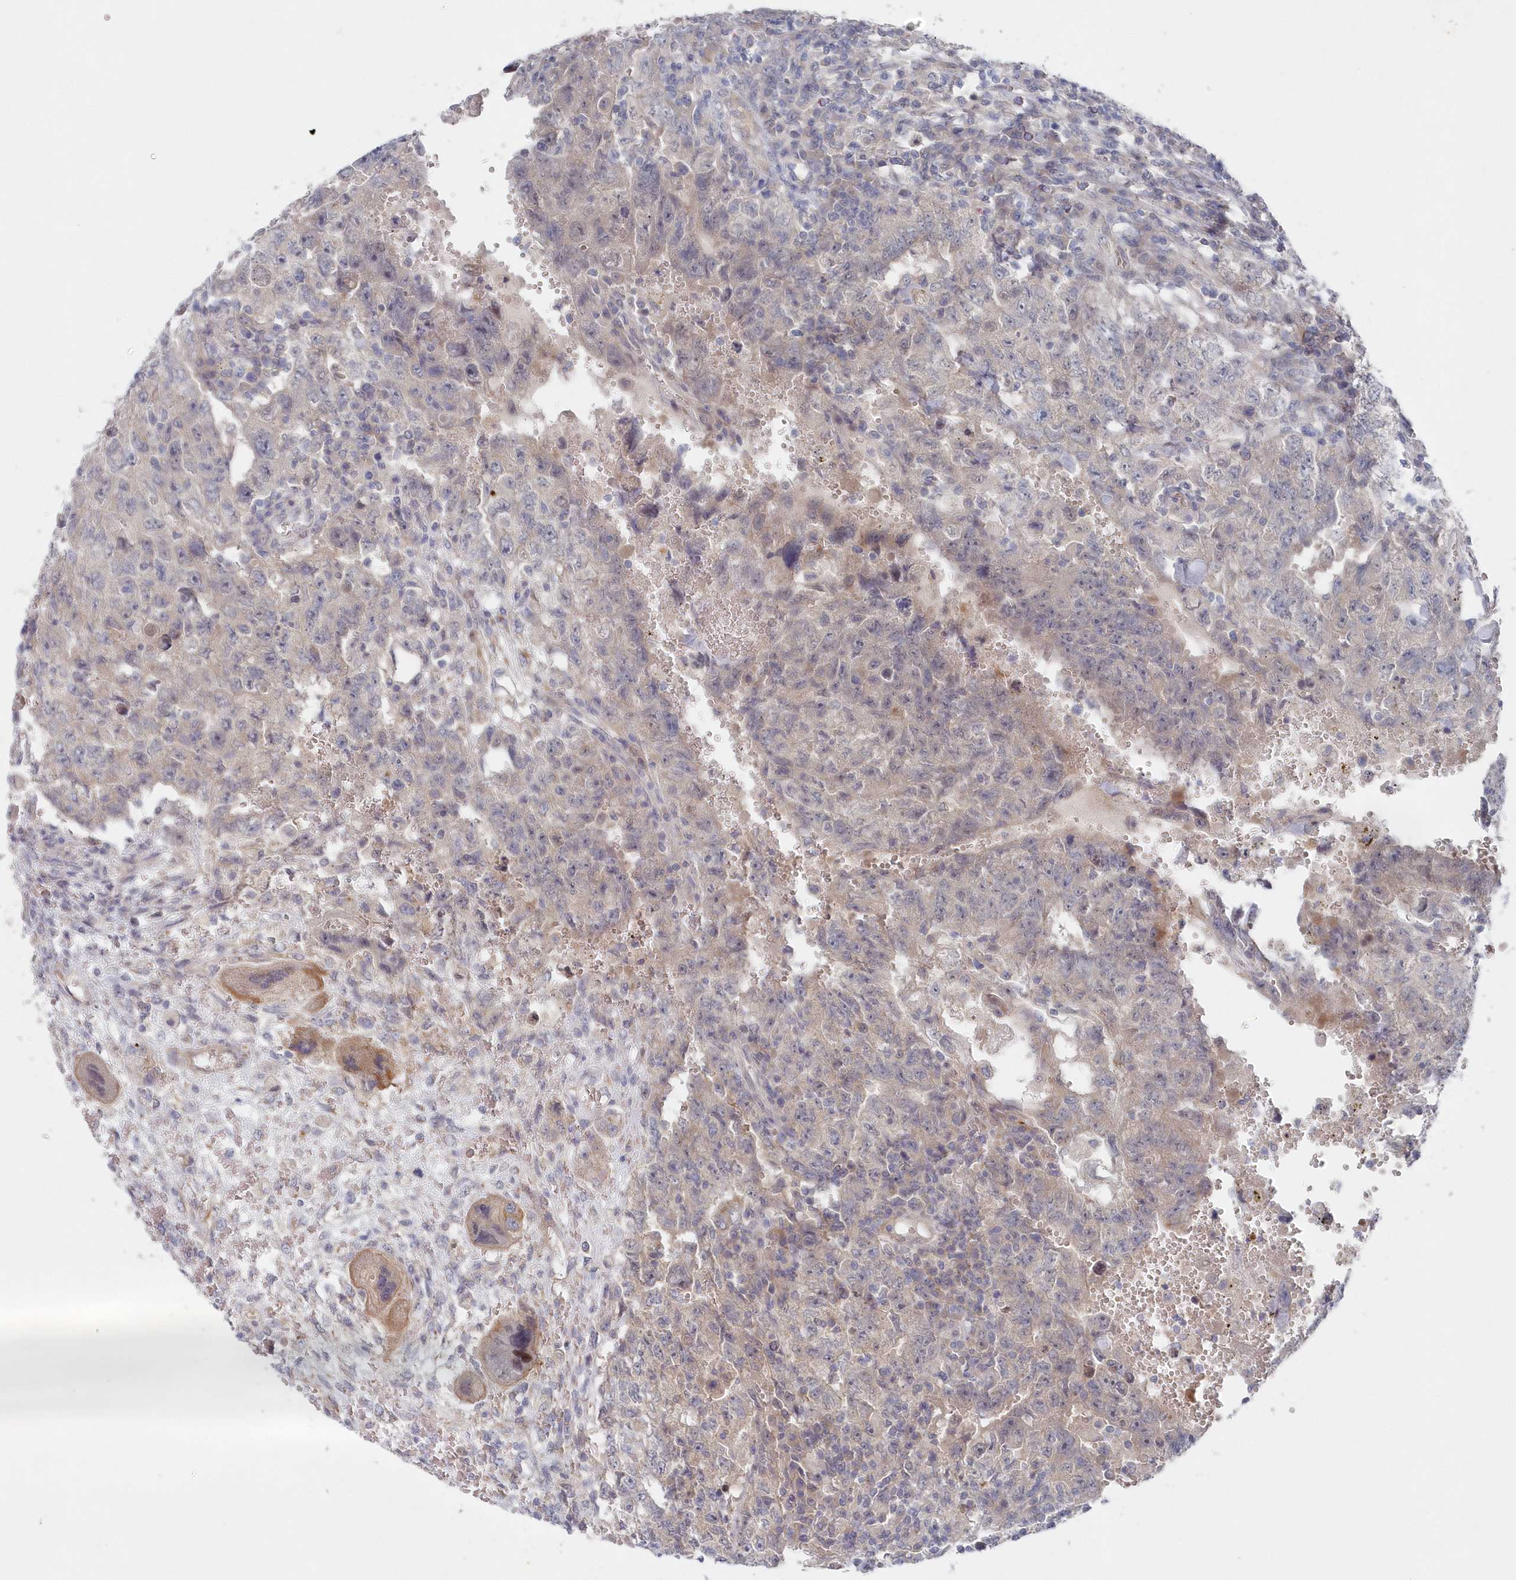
{"staining": {"intensity": "negative", "quantity": "none", "location": "none"}, "tissue": "testis cancer", "cell_type": "Tumor cells", "image_type": "cancer", "snomed": [{"axis": "morphology", "description": "Carcinoma, Embryonal, NOS"}, {"axis": "topography", "description": "Testis"}], "caption": "There is no significant staining in tumor cells of testis cancer (embryonal carcinoma).", "gene": "KIAA1586", "patient": {"sex": "male", "age": 26}}